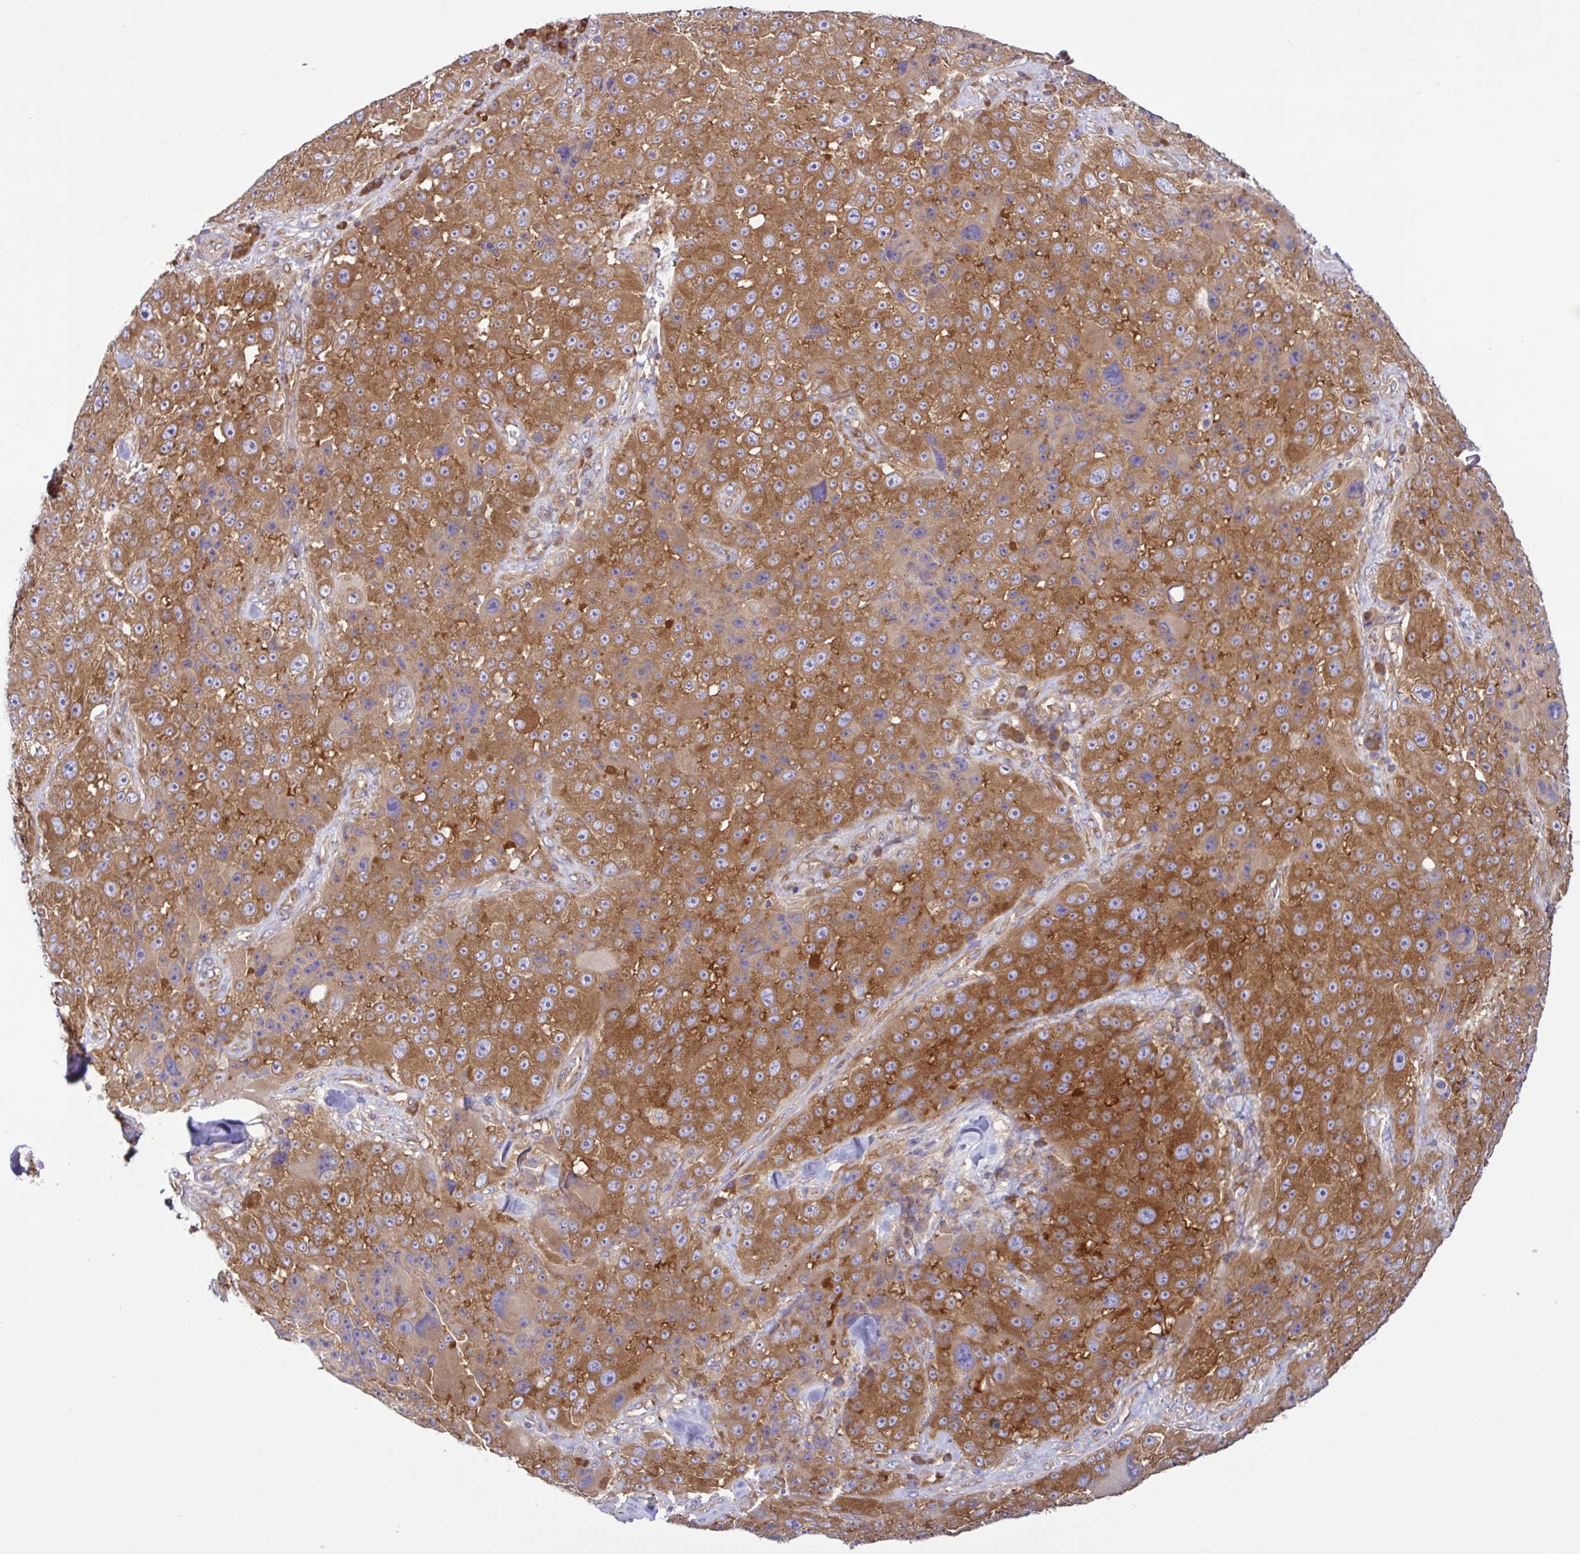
{"staining": {"intensity": "strong", "quantity": ">75%", "location": "cytoplasmic/membranous"}, "tissue": "melanoma", "cell_type": "Tumor cells", "image_type": "cancer", "snomed": [{"axis": "morphology", "description": "Malignant melanoma, Metastatic site"}, {"axis": "topography", "description": "Lymph node"}], "caption": "Immunohistochemical staining of malignant melanoma (metastatic site) displays high levels of strong cytoplasmic/membranous protein positivity in approximately >75% of tumor cells.", "gene": "LARS1", "patient": {"sex": "male", "age": 62}}